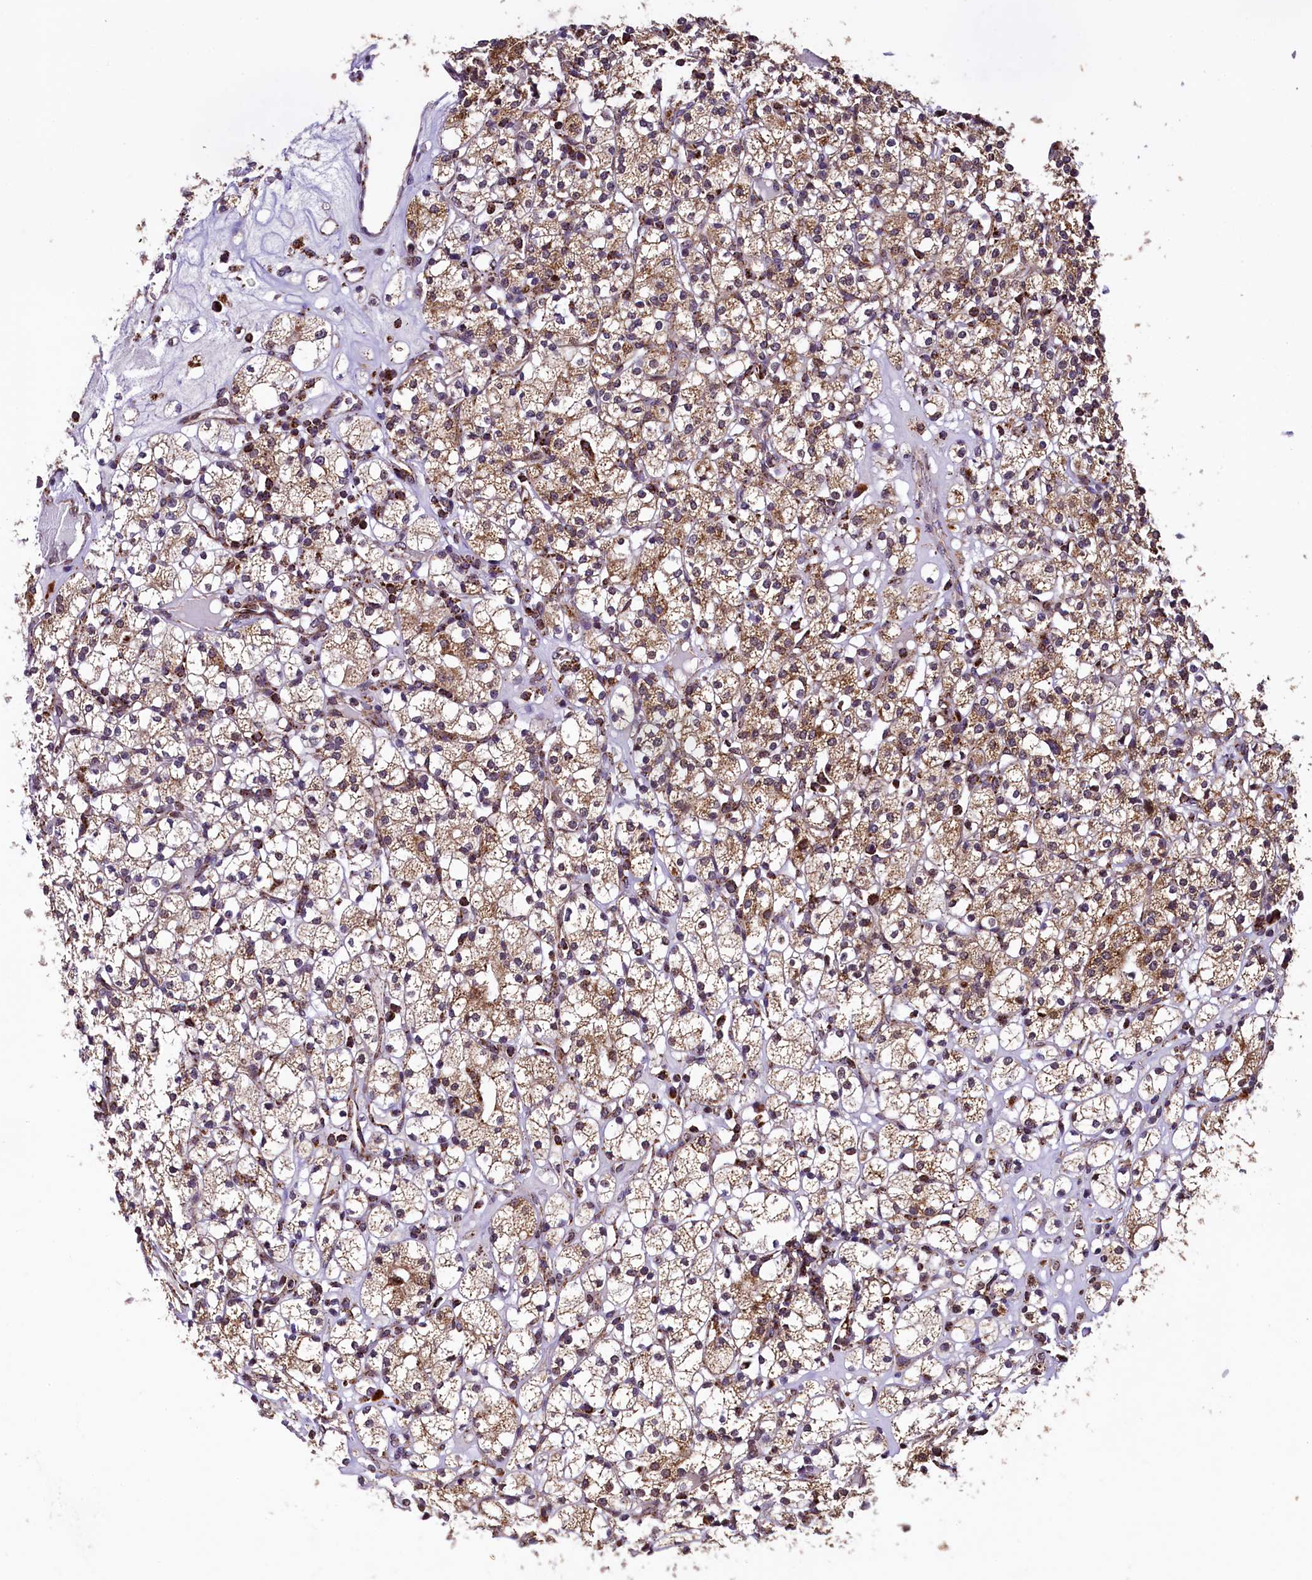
{"staining": {"intensity": "moderate", "quantity": "25%-75%", "location": "cytoplasmic/membranous"}, "tissue": "renal cancer", "cell_type": "Tumor cells", "image_type": "cancer", "snomed": [{"axis": "morphology", "description": "Adenocarcinoma, NOS"}, {"axis": "topography", "description": "Kidney"}], "caption": "Adenocarcinoma (renal) stained for a protein exhibits moderate cytoplasmic/membranous positivity in tumor cells. The staining was performed using DAB, with brown indicating positive protein expression. Nuclei are stained blue with hematoxylin.", "gene": "KLC2", "patient": {"sex": "male", "age": 77}}